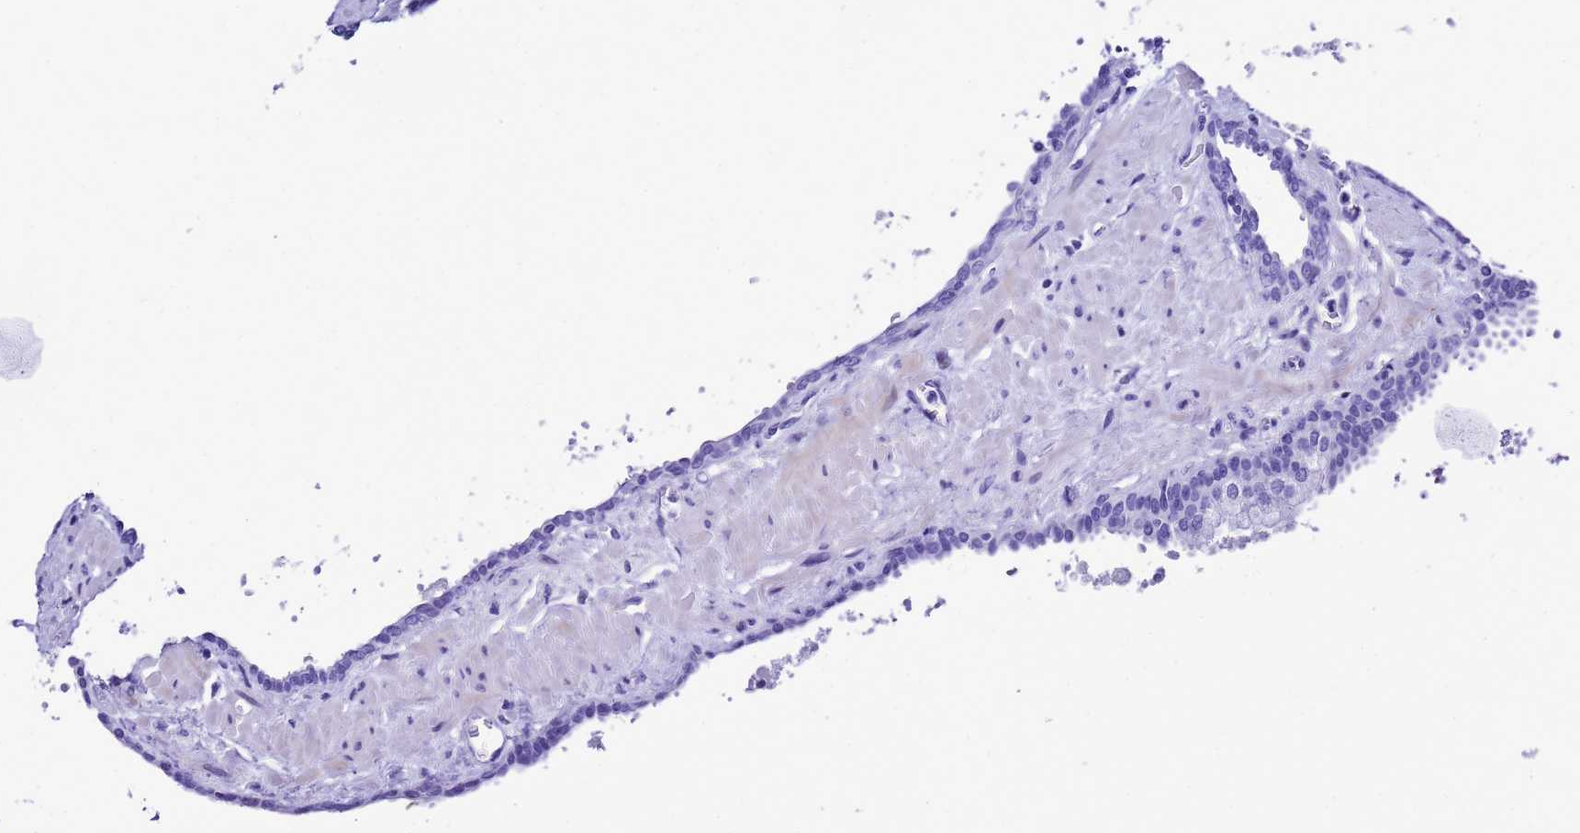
{"staining": {"intensity": "negative", "quantity": "none", "location": "none"}, "tissue": "prostate", "cell_type": "Glandular cells", "image_type": "normal", "snomed": [{"axis": "morphology", "description": "Normal tissue, NOS"}, {"axis": "topography", "description": "Prostate"}], "caption": "The photomicrograph shows no significant expression in glandular cells of prostate. (DAB IHC with hematoxylin counter stain).", "gene": "UGT2A1", "patient": {"sex": "male", "age": 60}}